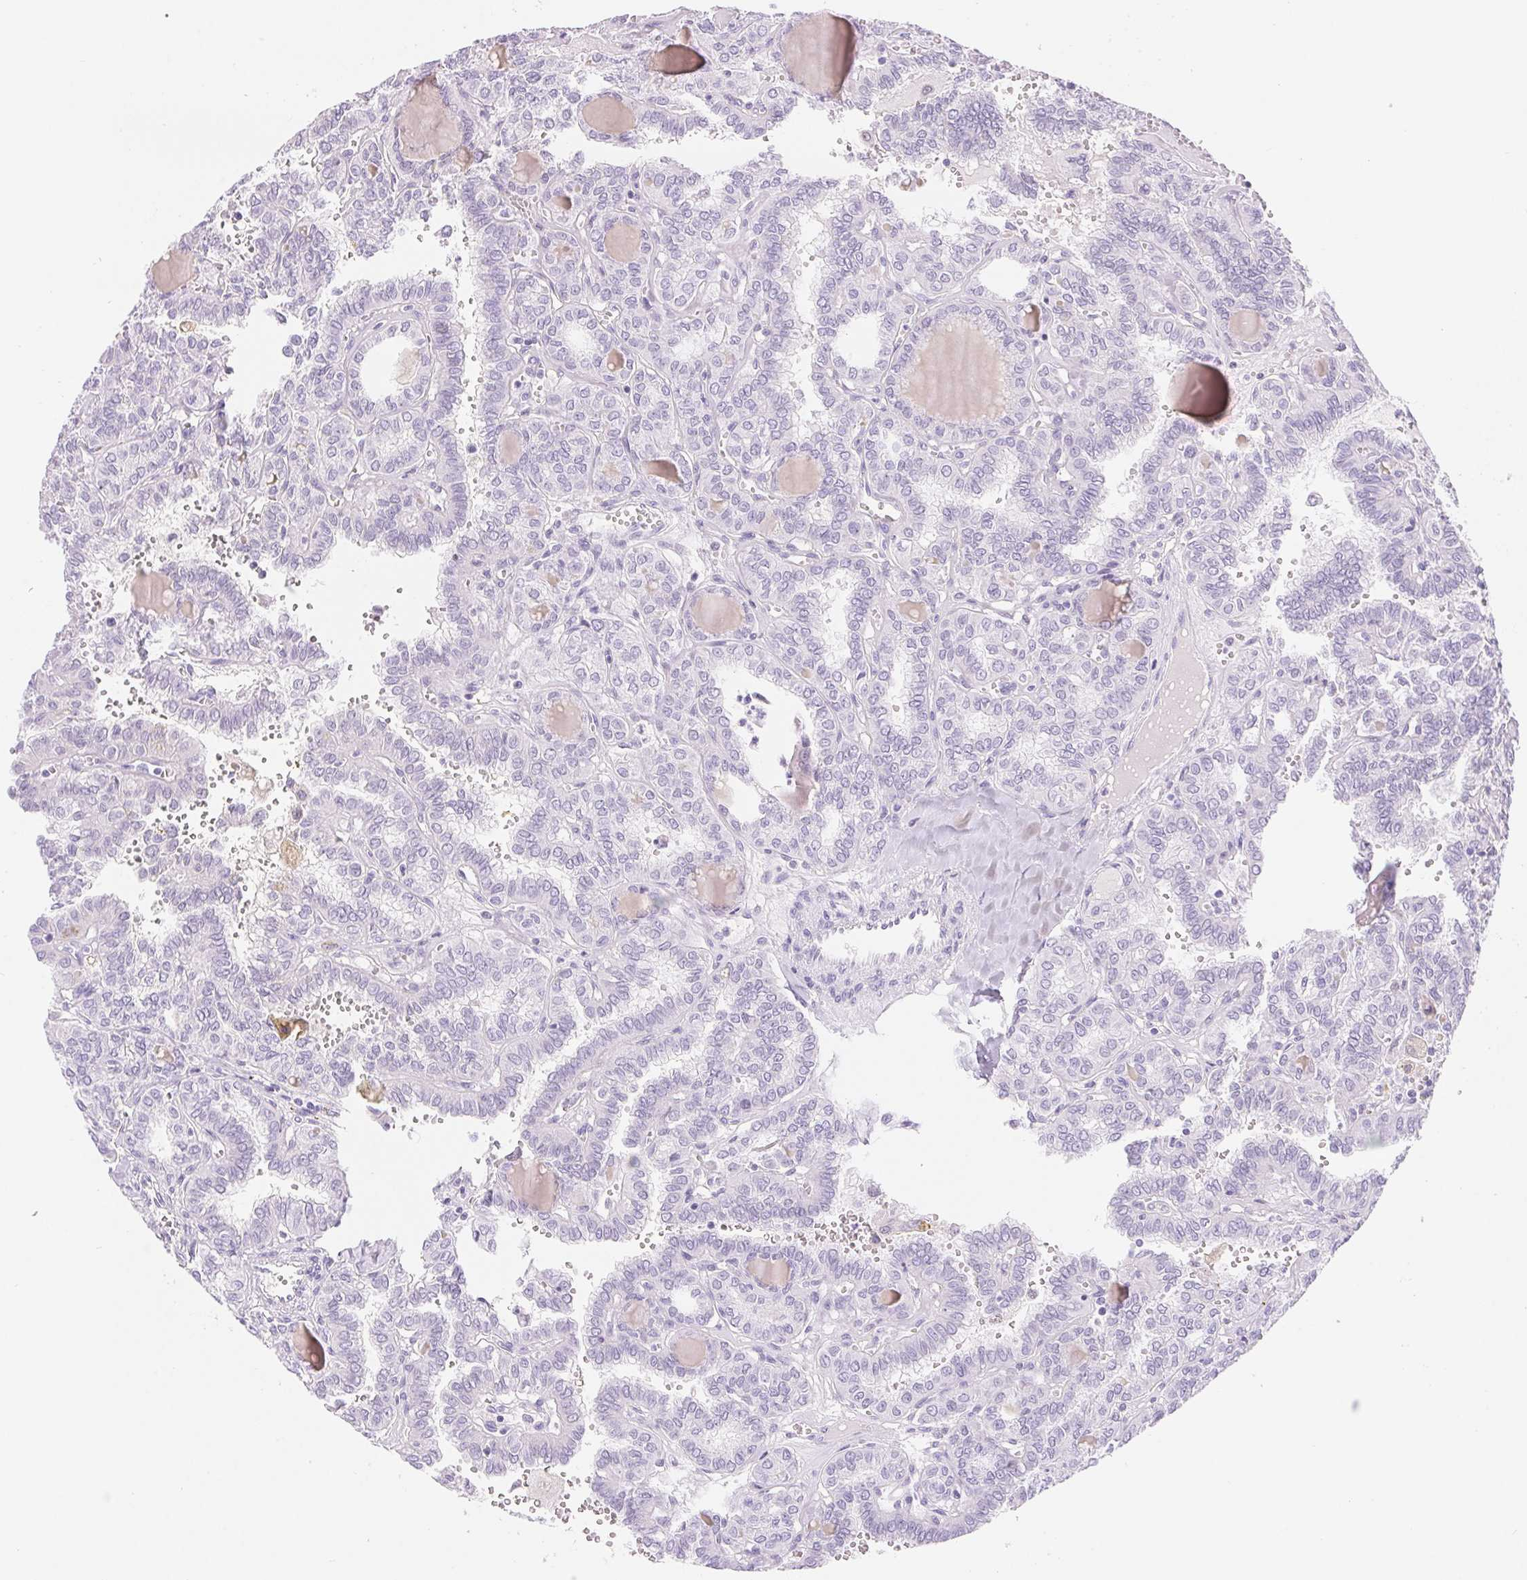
{"staining": {"intensity": "negative", "quantity": "none", "location": "none"}, "tissue": "thyroid cancer", "cell_type": "Tumor cells", "image_type": "cancer", "snomed": [{"axis": "morphology", "description": "Papillary adenocarcinoma, NOS"}, {"axis": "topography", "description": "Thyroid gland"}], "caption": "Thyroid papillary adenocarcinoma was stained to show a protein in brown. There is no significant staining in tumor cells.", "gene": "ASGR2", "patient": {"sex": "female", "age": 41}}